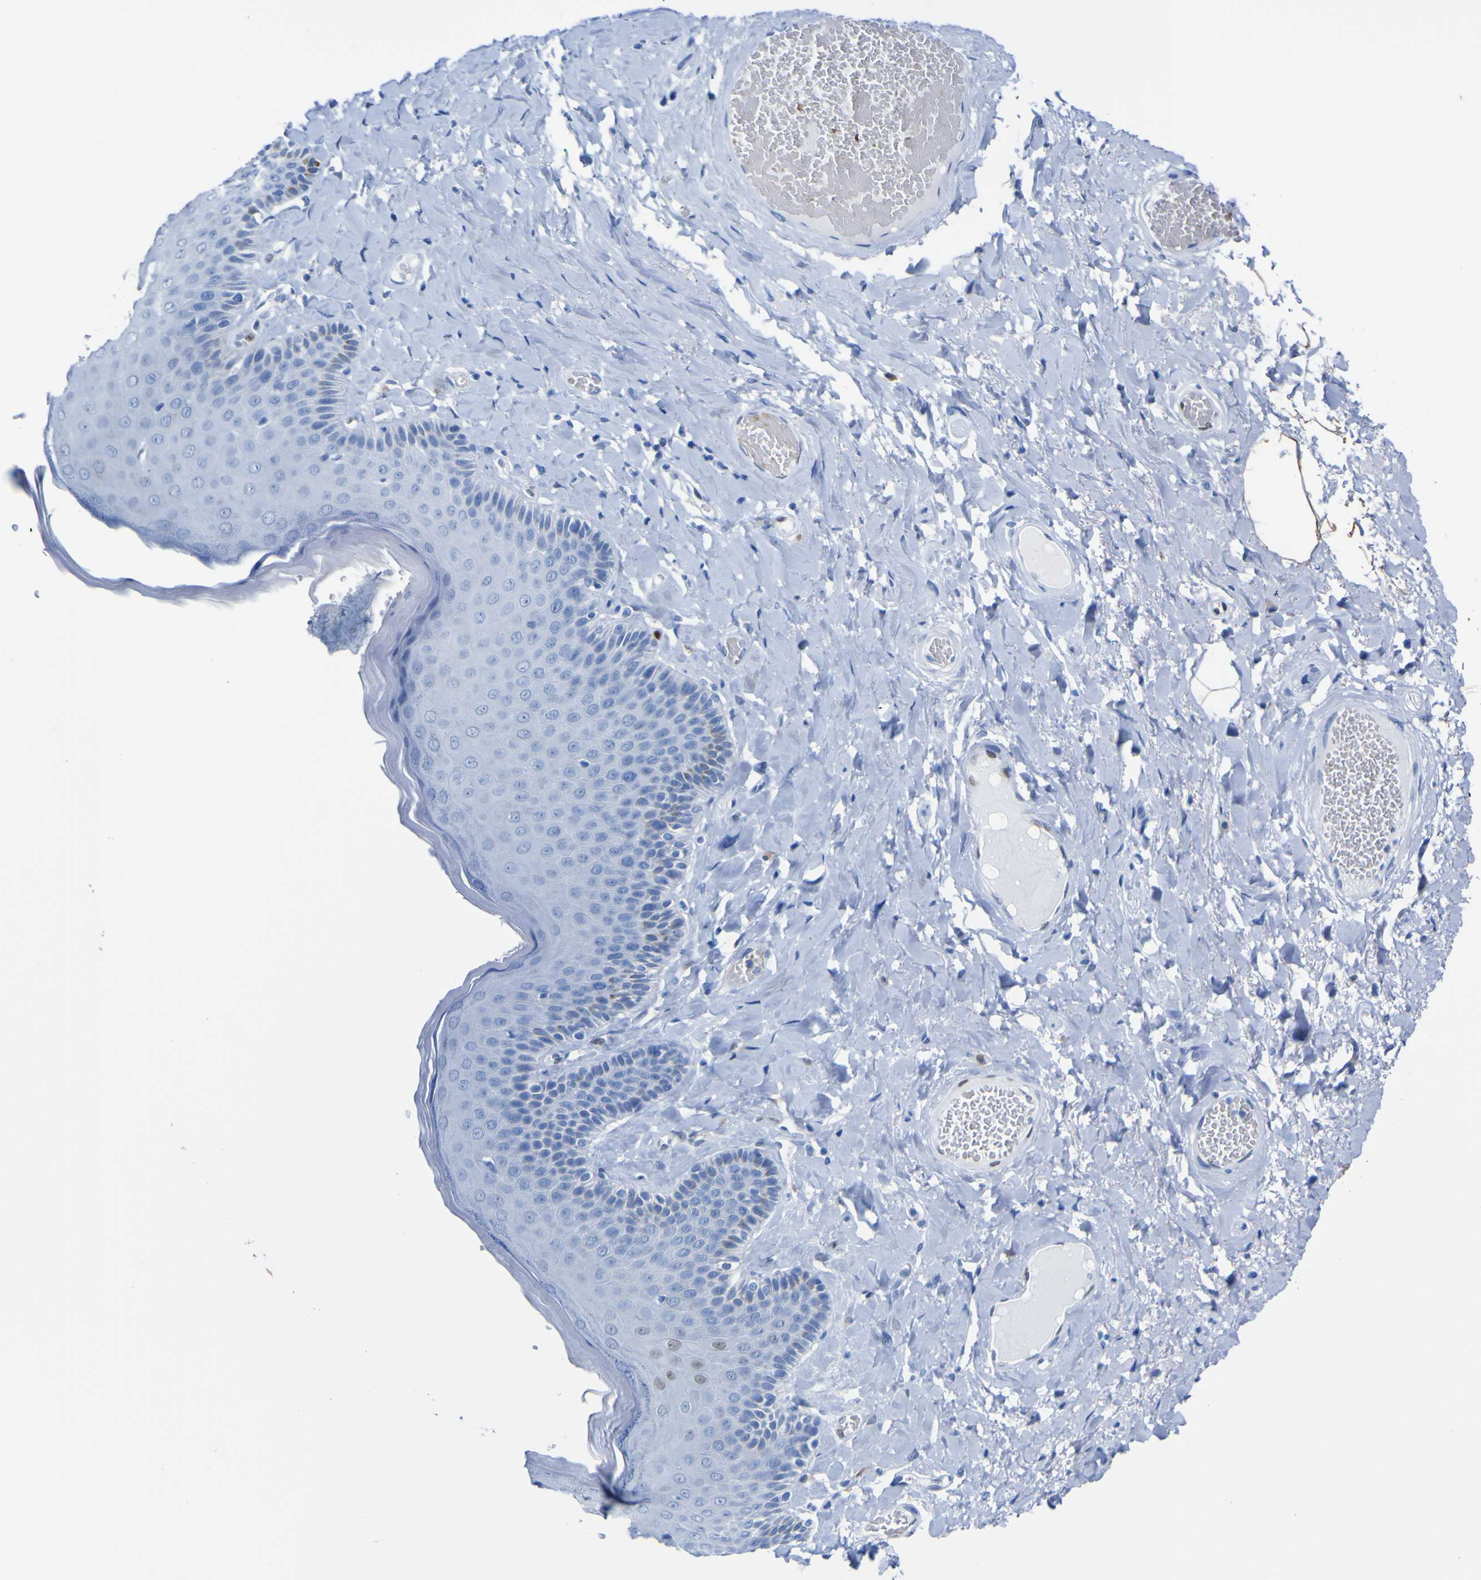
{"staining": {"intensity": "negative", "quantity": "none", "location": "none"}, "tissue": "skin", "cell_type": "Epidermal cells", "image_type": "normal", "snomed": [{"axis": "morphology", "description": "Normal tissue, NOS"}, {"axis": "topography", "description": "Anal"}], "caption": "Micrograph shows no protein expression in epidermal cells of normal skin. The staining is performed using DAB (3,3'-diaminobenzidine) brown chromogen with nuclei counter-stained in using hematoxylin.", "gene": "DACH1", "patient": {"sex": "male", "age": 69}}